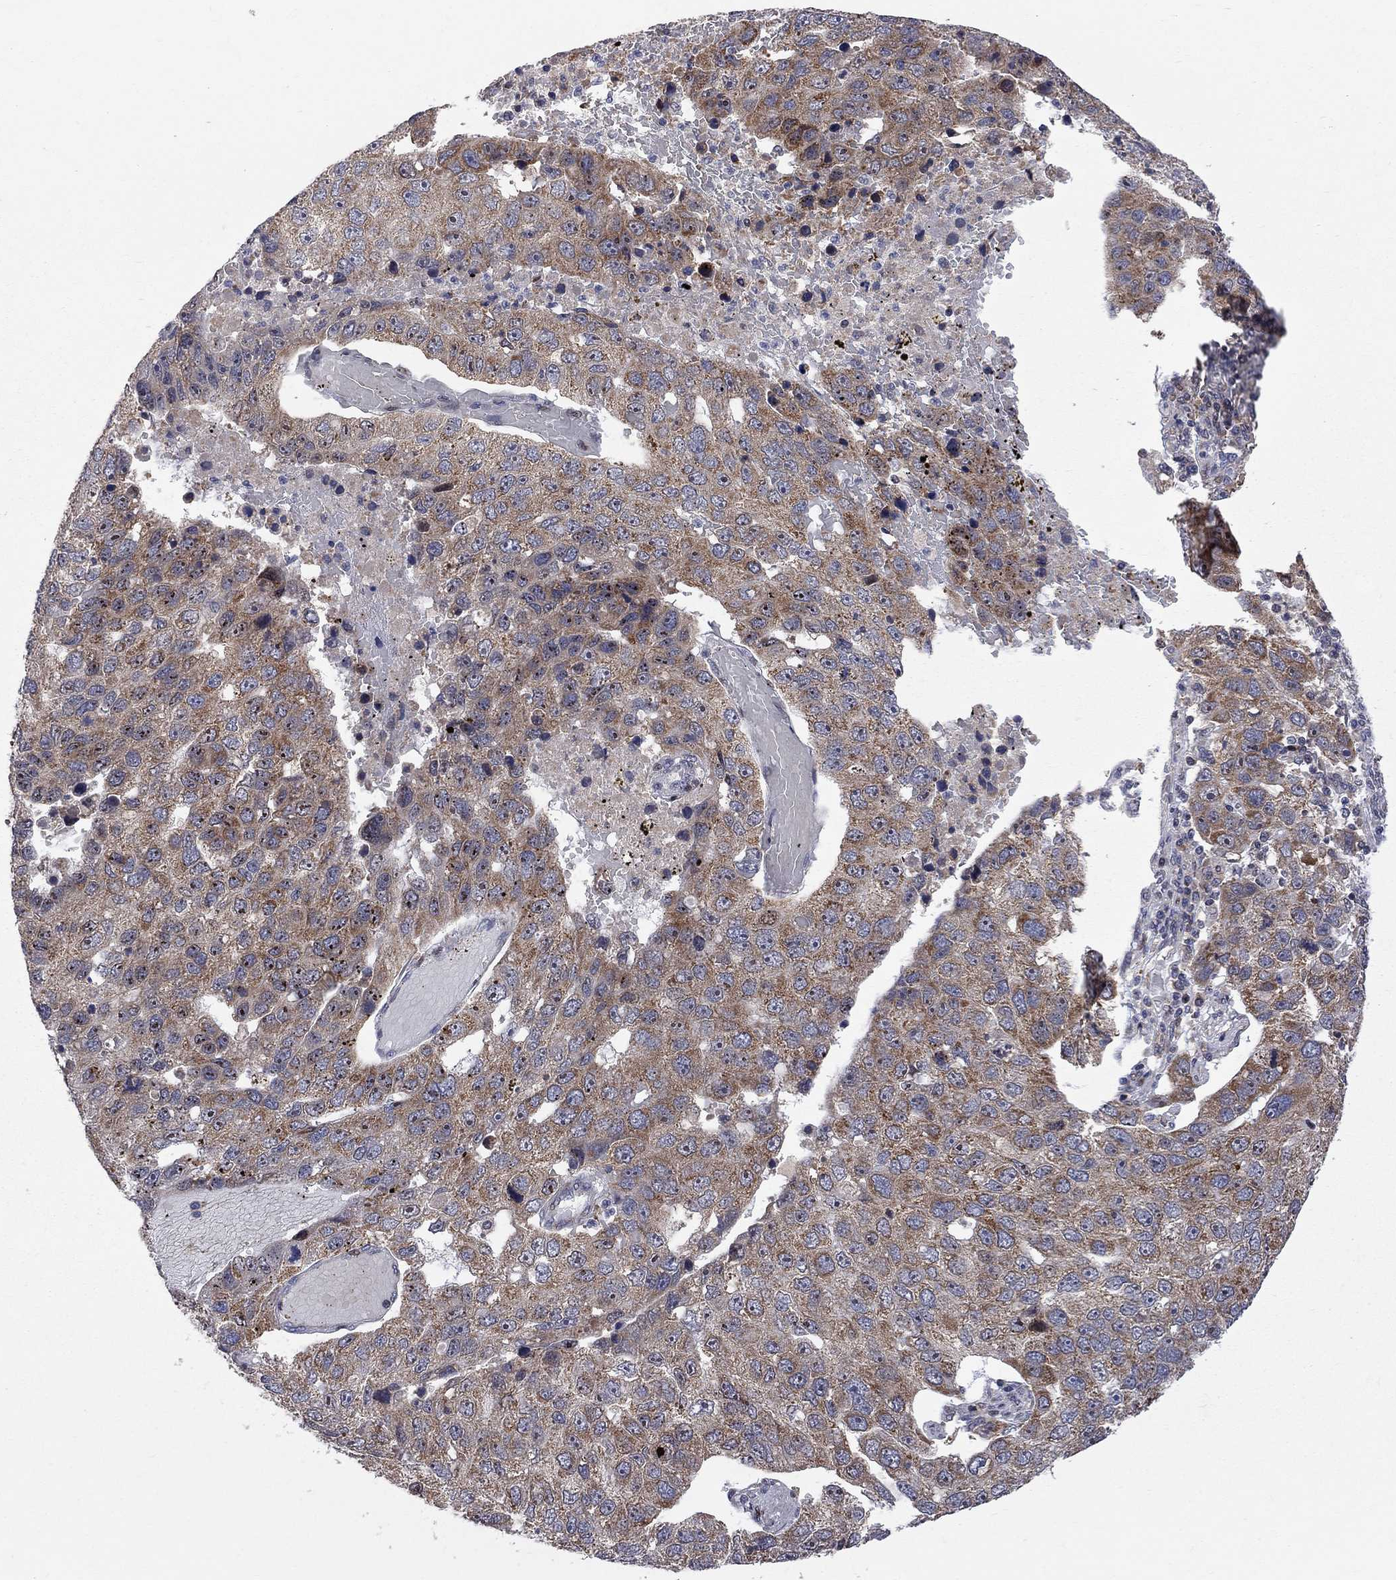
{"staining": {"intensity": "moderate", "quantity": "25%-75%", "location": "cytoplasmic/membranous"}, "tissue": "pancreatic cancer", "cell_type": "Tumor cells", "image_type": "cancer", "snomed": [{"axis": "morphology", "description": "Adenocarcinoma, NOS"}, {"axis": "topography", "description": "Pancreas"}], "caption": "This is an image of IHC staining of pancreatic cancer (adenocarcinoma), which shows moderate staining in the cytoplasmic/membranous of tumor cells.", "gene": "CNOT11", "patient": {"sex": "female", "age": 61}}